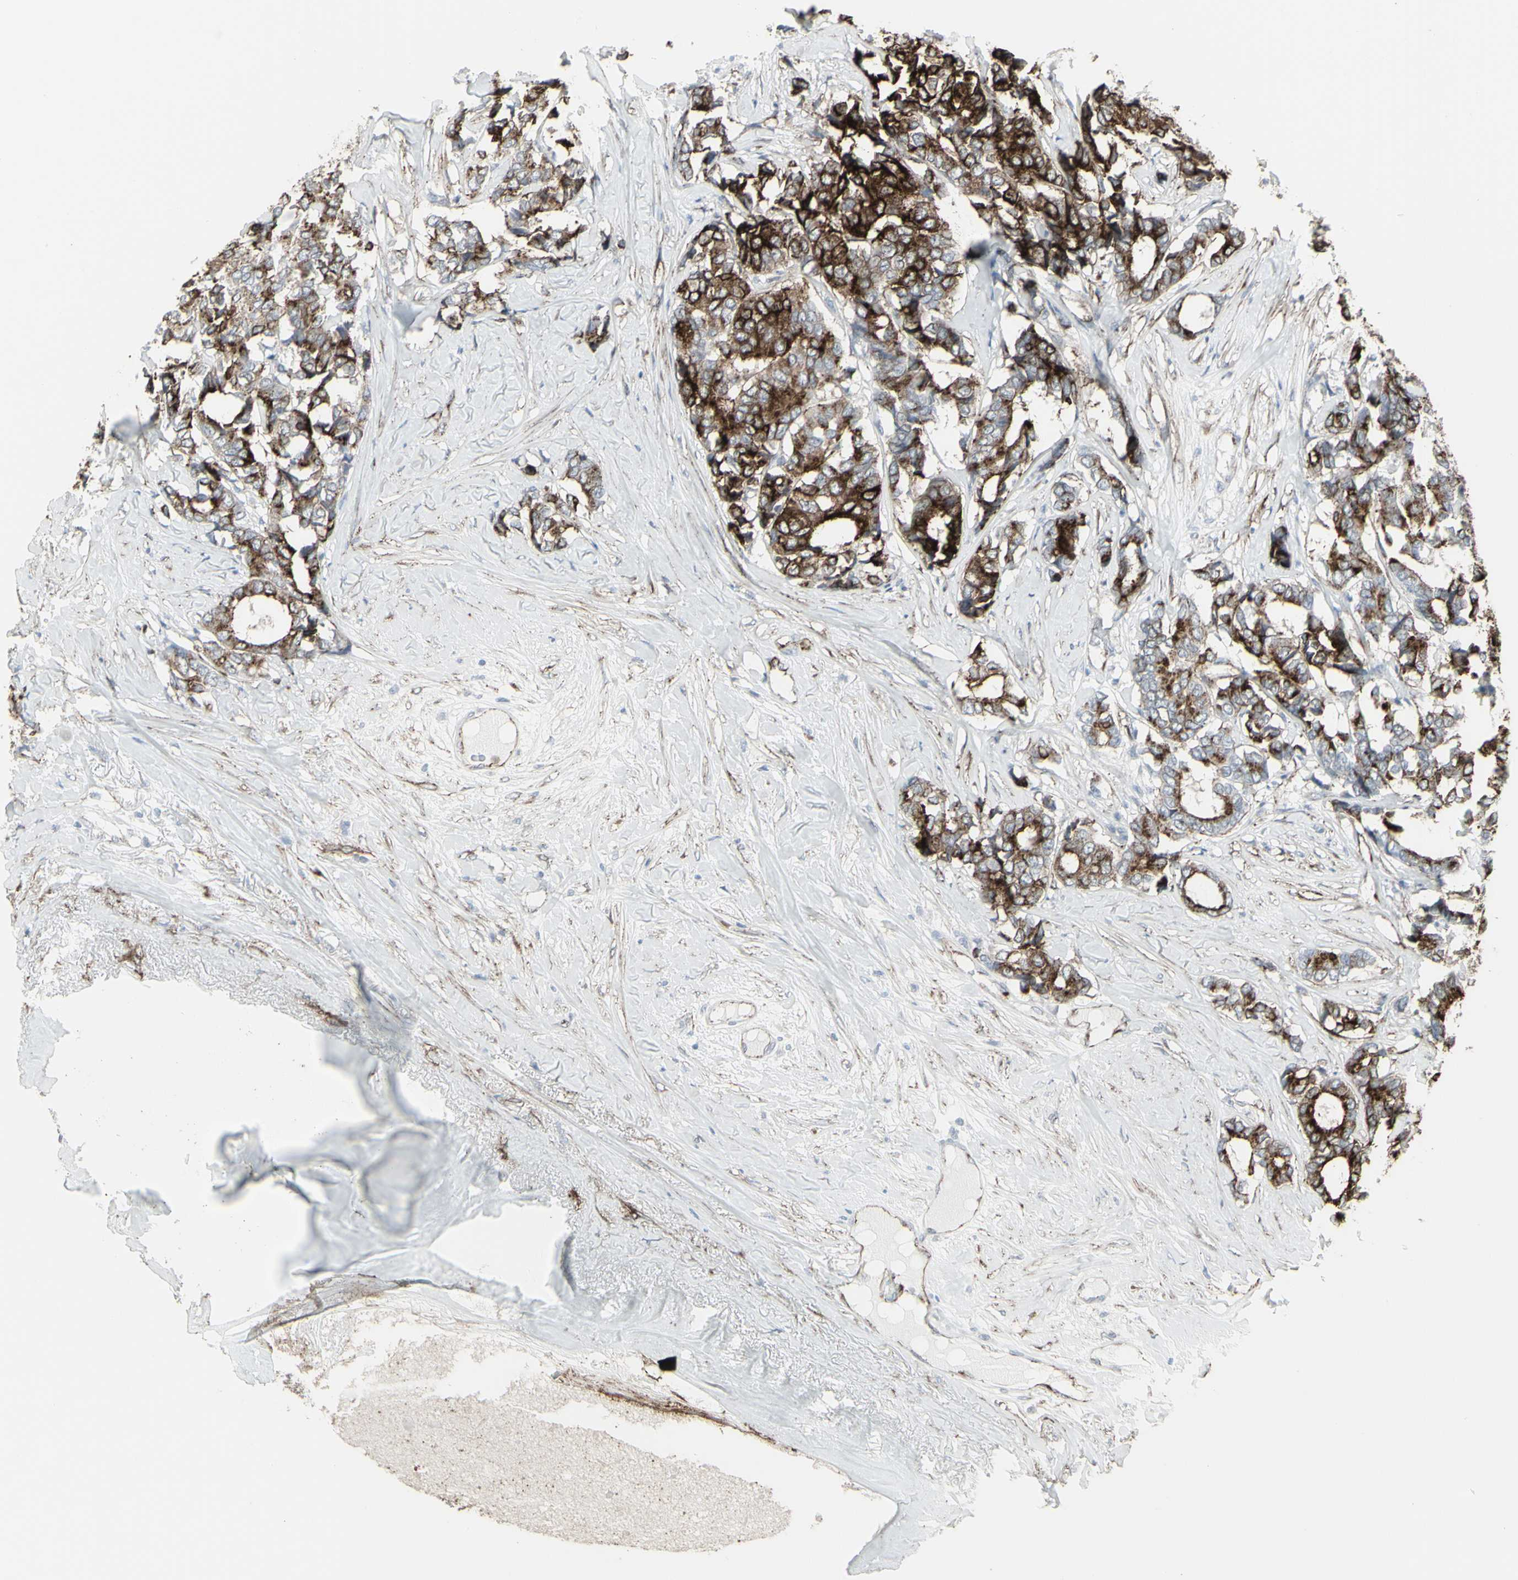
{"staining": {"intensity": "strong", "quantity": ">75%", "location": "cytoplasmic/membranous"}, "tissue": "breast cancer", "cell_type": "Tumor cells", "image_type": "cancer", "snomed": [{"axis": "morphology", "description": "Duct carcinoma"}, {"axis": "topography", "description": "Breast"}], "caption": "Immunohistochemical staining of infiltrating ductal carcinoma (breast) demonstrates high levels of strong cytoplasmic/membranous protein staining in about >75% of tumor cells. The protein is shown in brown color, while the nuclei are stained blue.", "gene": "GJA1", "patient": {"sex": "female", "age": 87}}